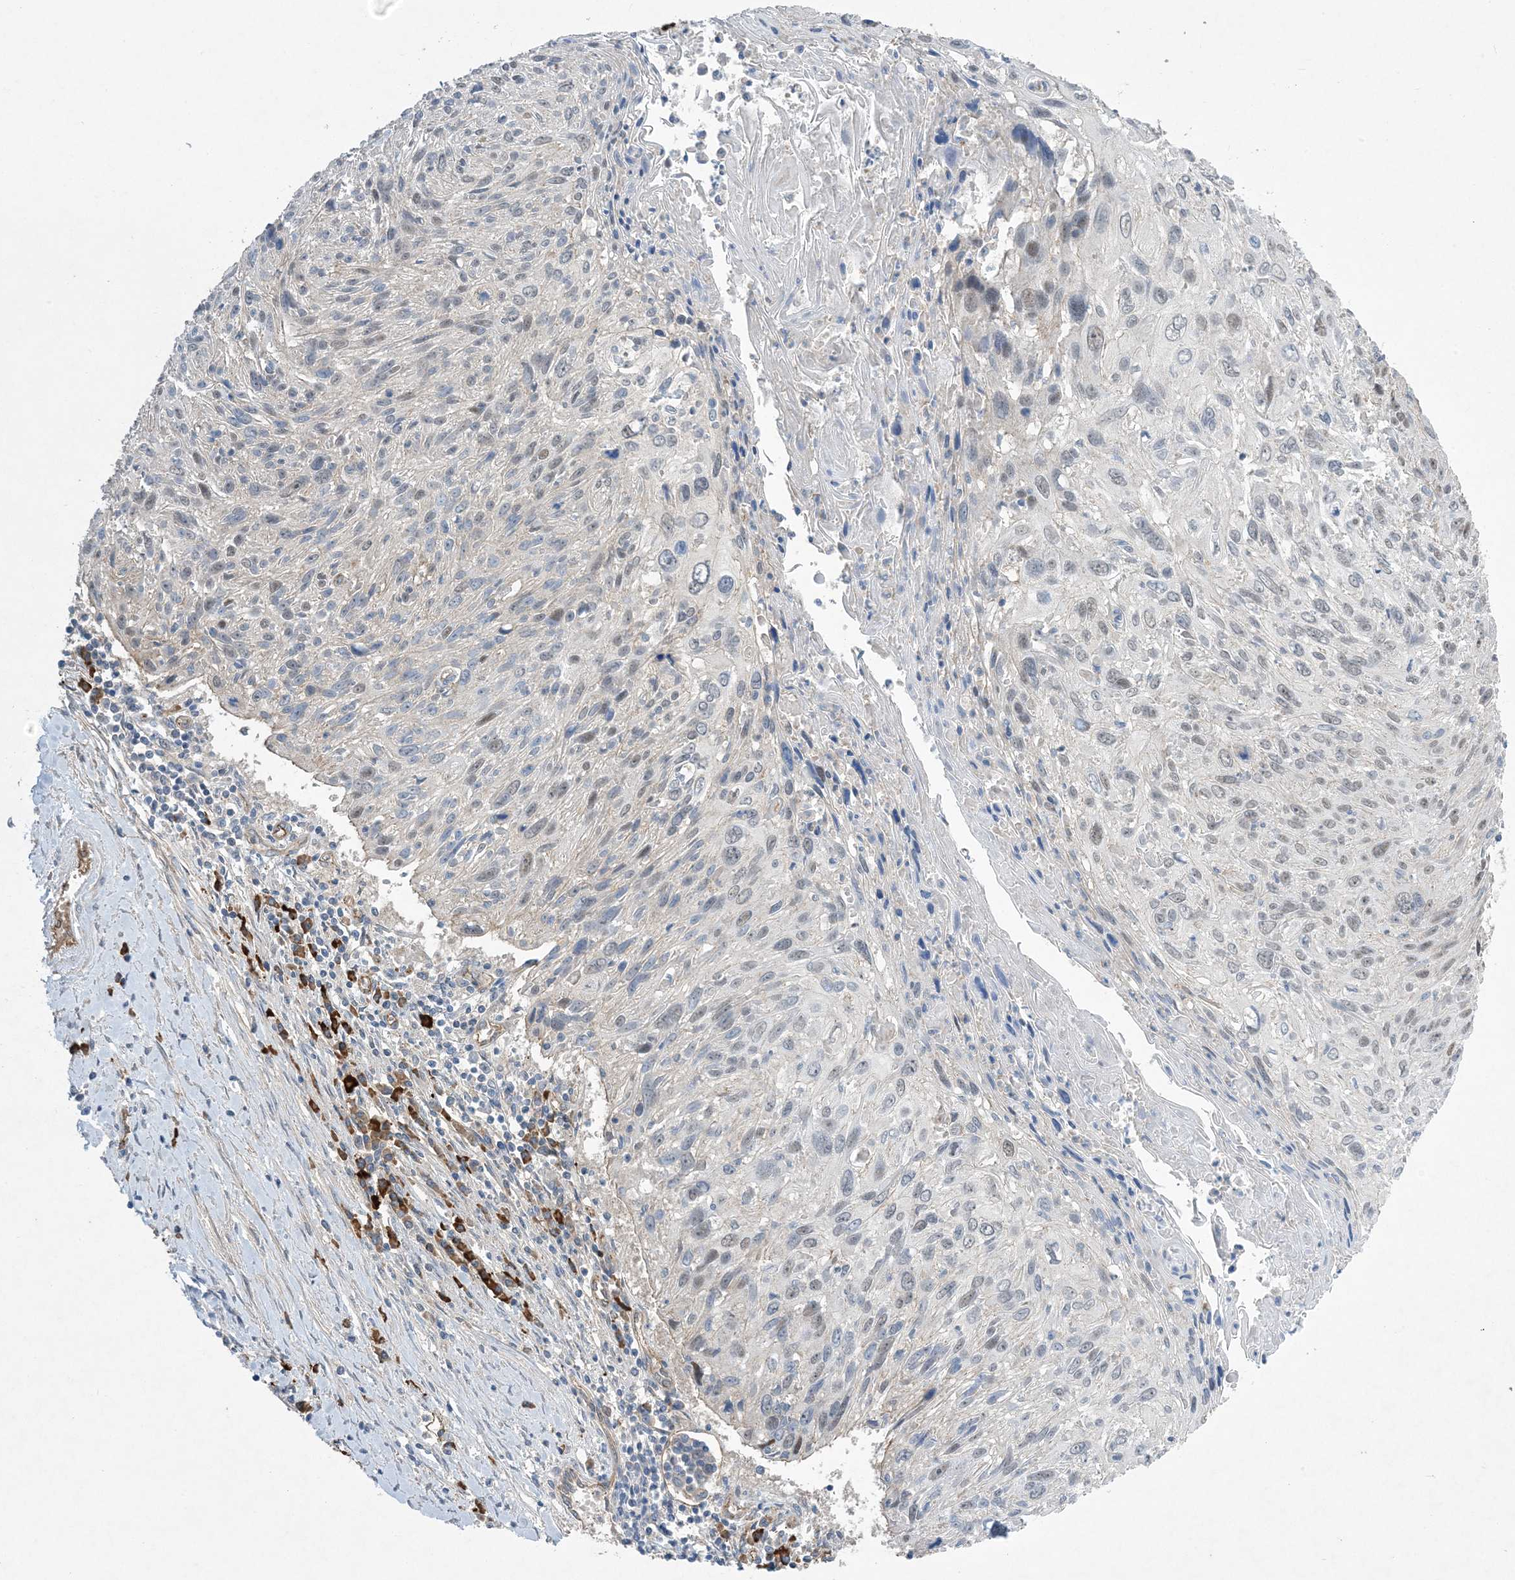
{"staining": {"intensity": "negative", "quantity": "none", "location": "none"}, "tissue": "cervical cancer", "cell_type": "Tumor cells", "image_type": "cancer", "snomed": [{"axis": "morphology", "description": "Squamous cell carcinoma, NOS"}, {"axis": "topography", "description": "Cervix"}], "caption": "Tumor cells show no significant staining in cervical squamous cell carcinoma.", "gene": "AOC1", "patient": {"sex": "female", "age": 51}}